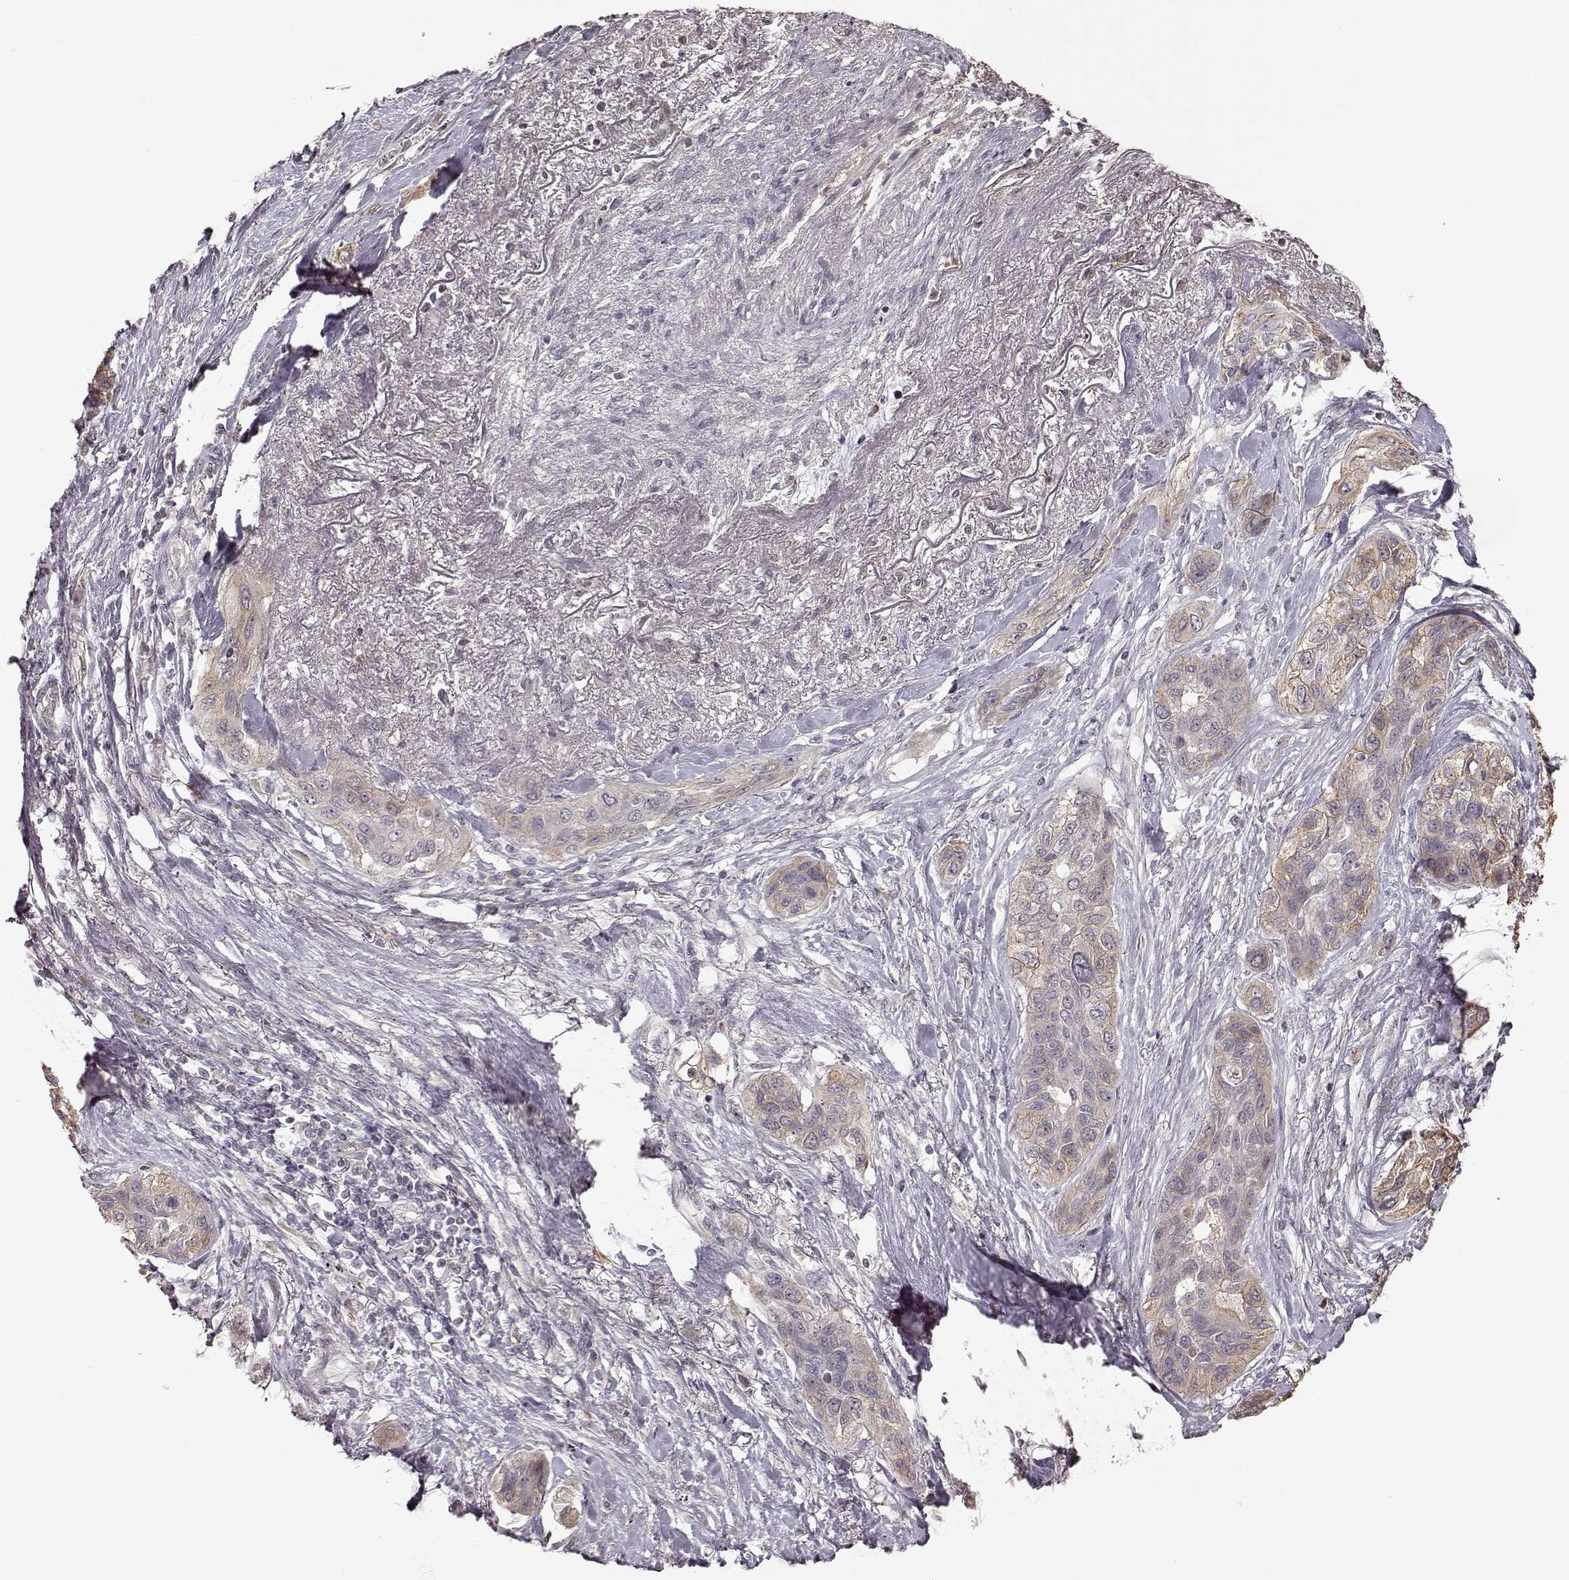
{"staining": {"intensity": "weak", "quantity": ">75%", "location": "cytoplasmic/membranous"}, "tissue": "lung cancer", "cell_type": "Tumor cells", "image_type": "cancer", "snomed": [{"axis": "morphology", "description": "Squamous cell carcinoma, NOS"}, {"axis": "topography", "description": "Lung"}], "caption": "DAB immunohistochemical staining of lung squamous cell carcinoma exhibits weak cytoplasmic/membranous protein expression in about >75% of tumor cells.", "gene": "CRB1", "patient": {"sex": "female", "age": 70}}